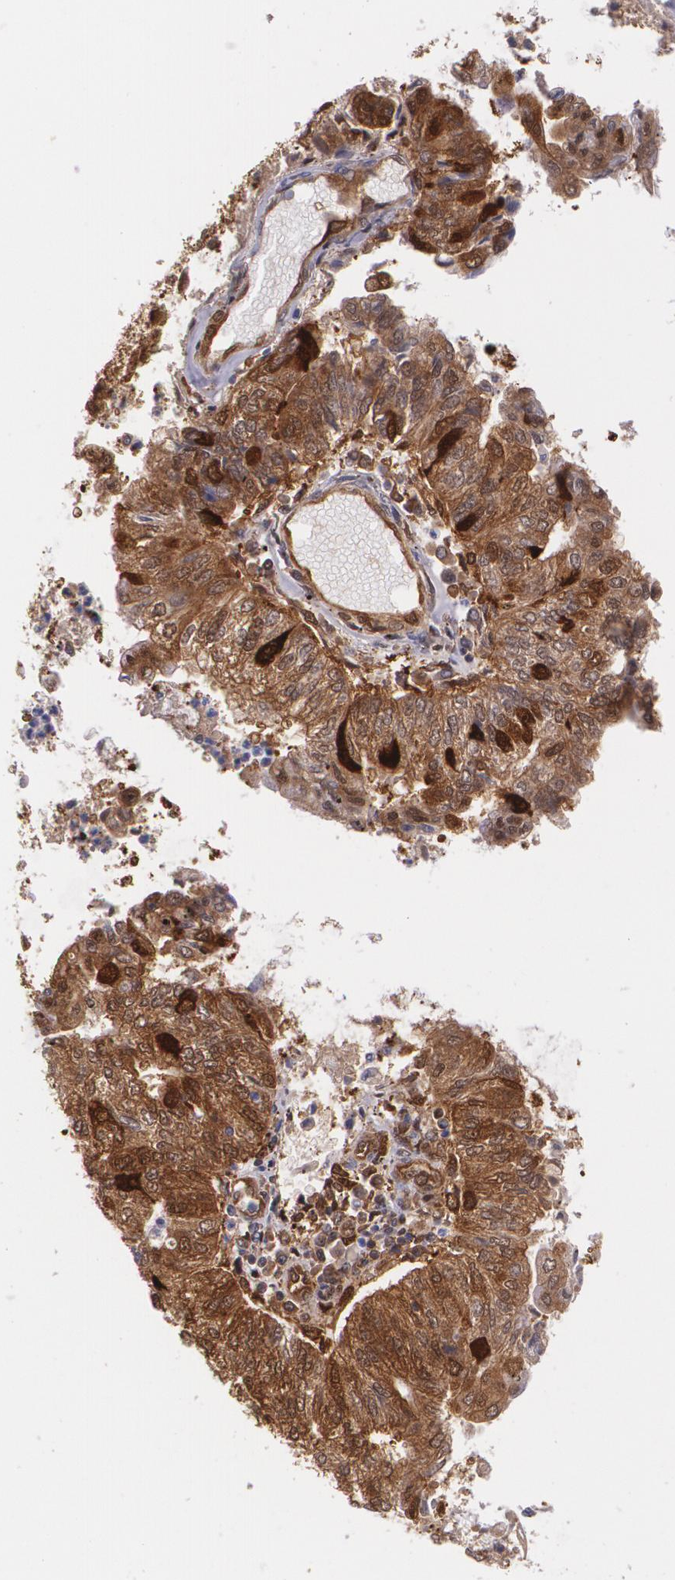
{"staining": {"intensity": "strong", "quantity": ">75%", "location": "cytoplasmic/membranous"}, "tissue": "endometrial cancer", "cell_type": "Tumor cells", "image_type": "cancer", "snomed": [{"axis": "morphology", "description": "Adenocarcinoma, NOS"}, {"axis": "topography", "description": "Endometrium"}], "caption": "Immunohistochemical staining of human endometrial cancer (adenocarcinoma) displays high levels of strong cytoplasmic/membranous protein positivity in approximately >75% of tumor cells.", "gene": "HSPH1", "patient": {"sex": "female", "age": 59}}